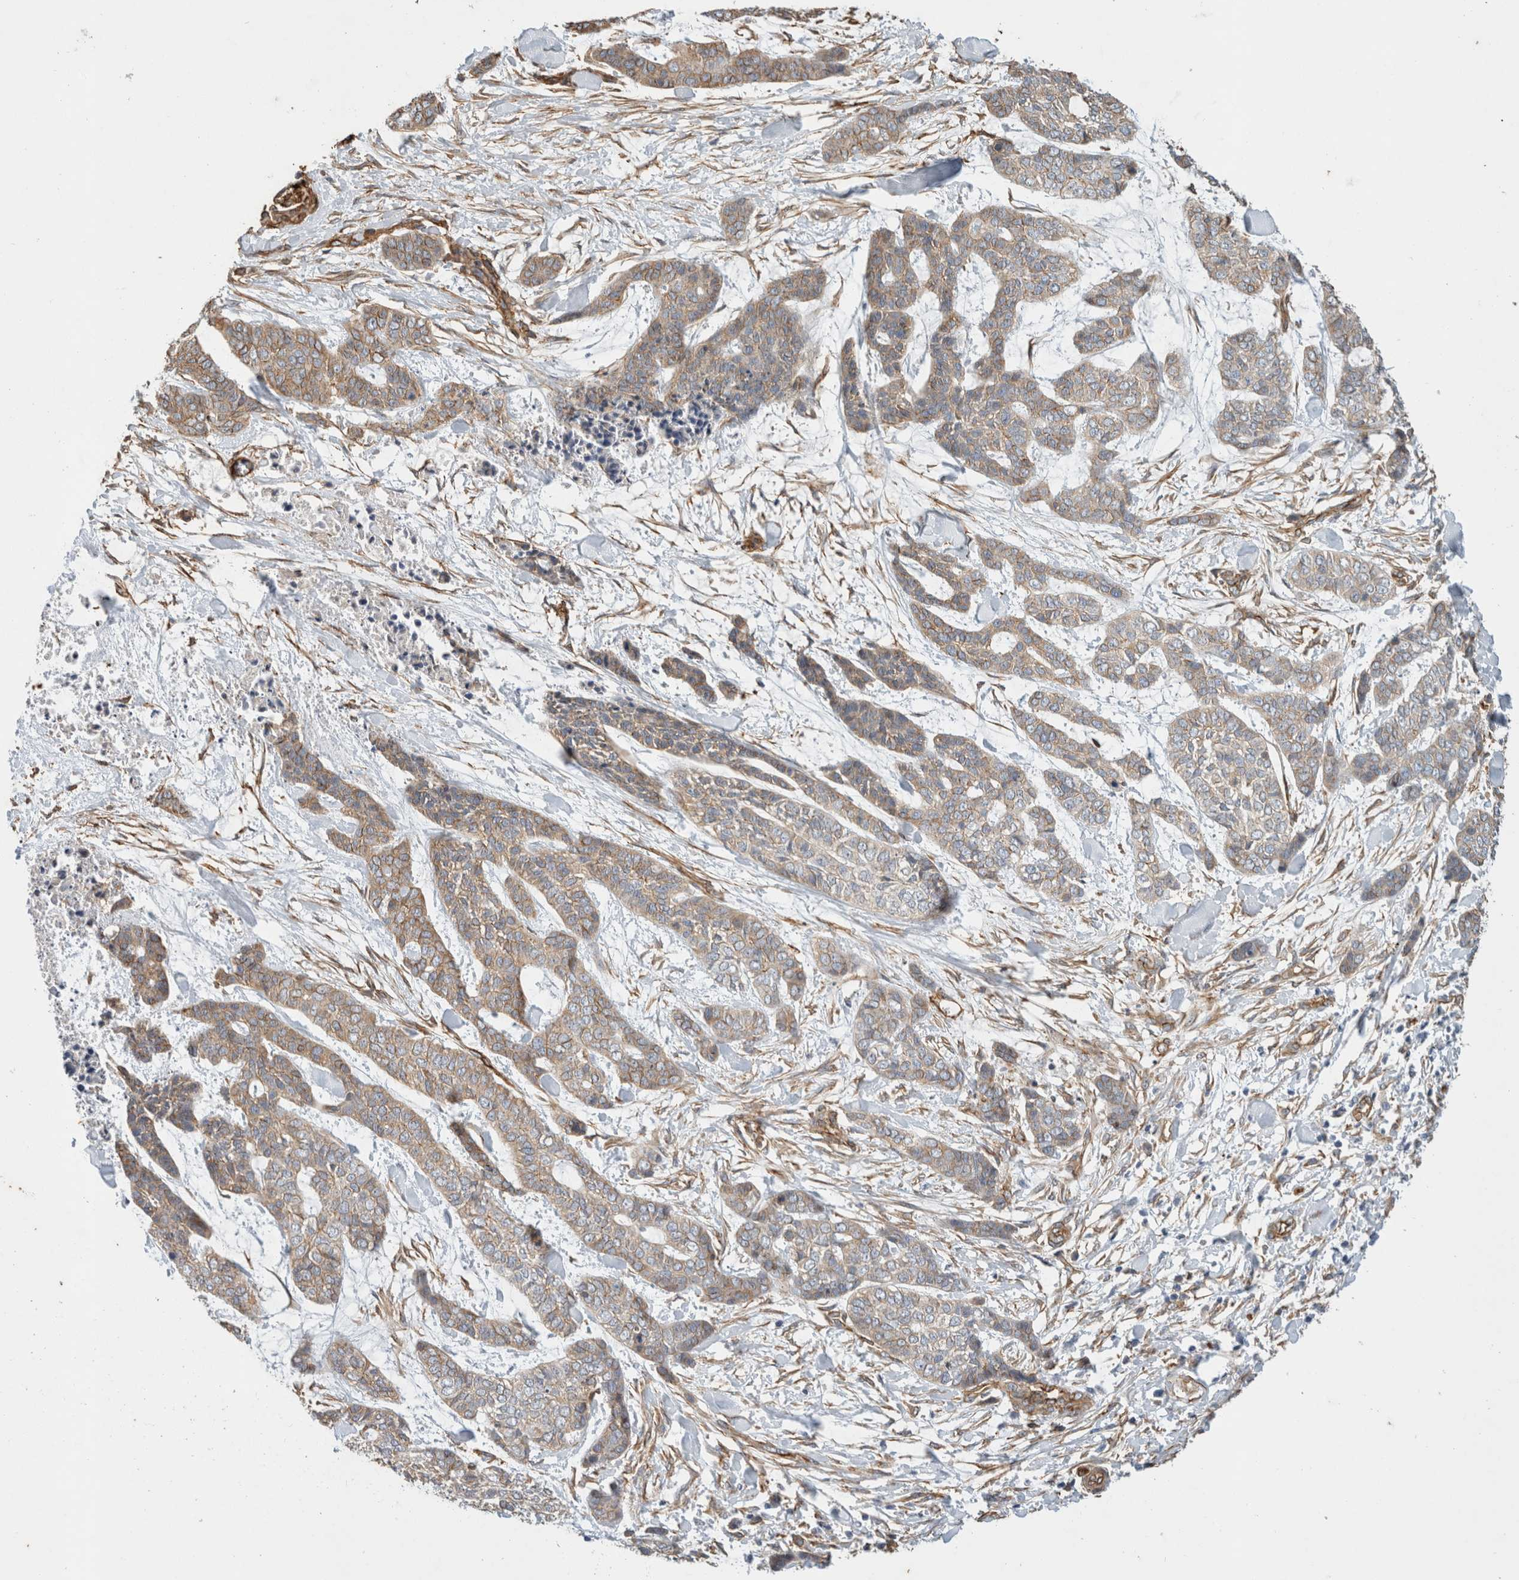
{"staining": {"intensity": "weak", "quantity": ">75%", "location": "cytoplasmic/membranous"}, "tissue": "skin cancer", "cell_type": "Tumor cells", "image_type": "cancer", "snomed": [{"axis": "morphology", "description": "Basal cell carcinoma"}, {"axis": "topography", "description": "Skin"}], "caption": "Protein analysis of skin basal cell carcinoma tissue exhibits weak cytoplasmic/membranous expression in approximately >75% of tumor cells.", "gene": "JMJD4", "patient": {"sex": "female", "age": 64}}